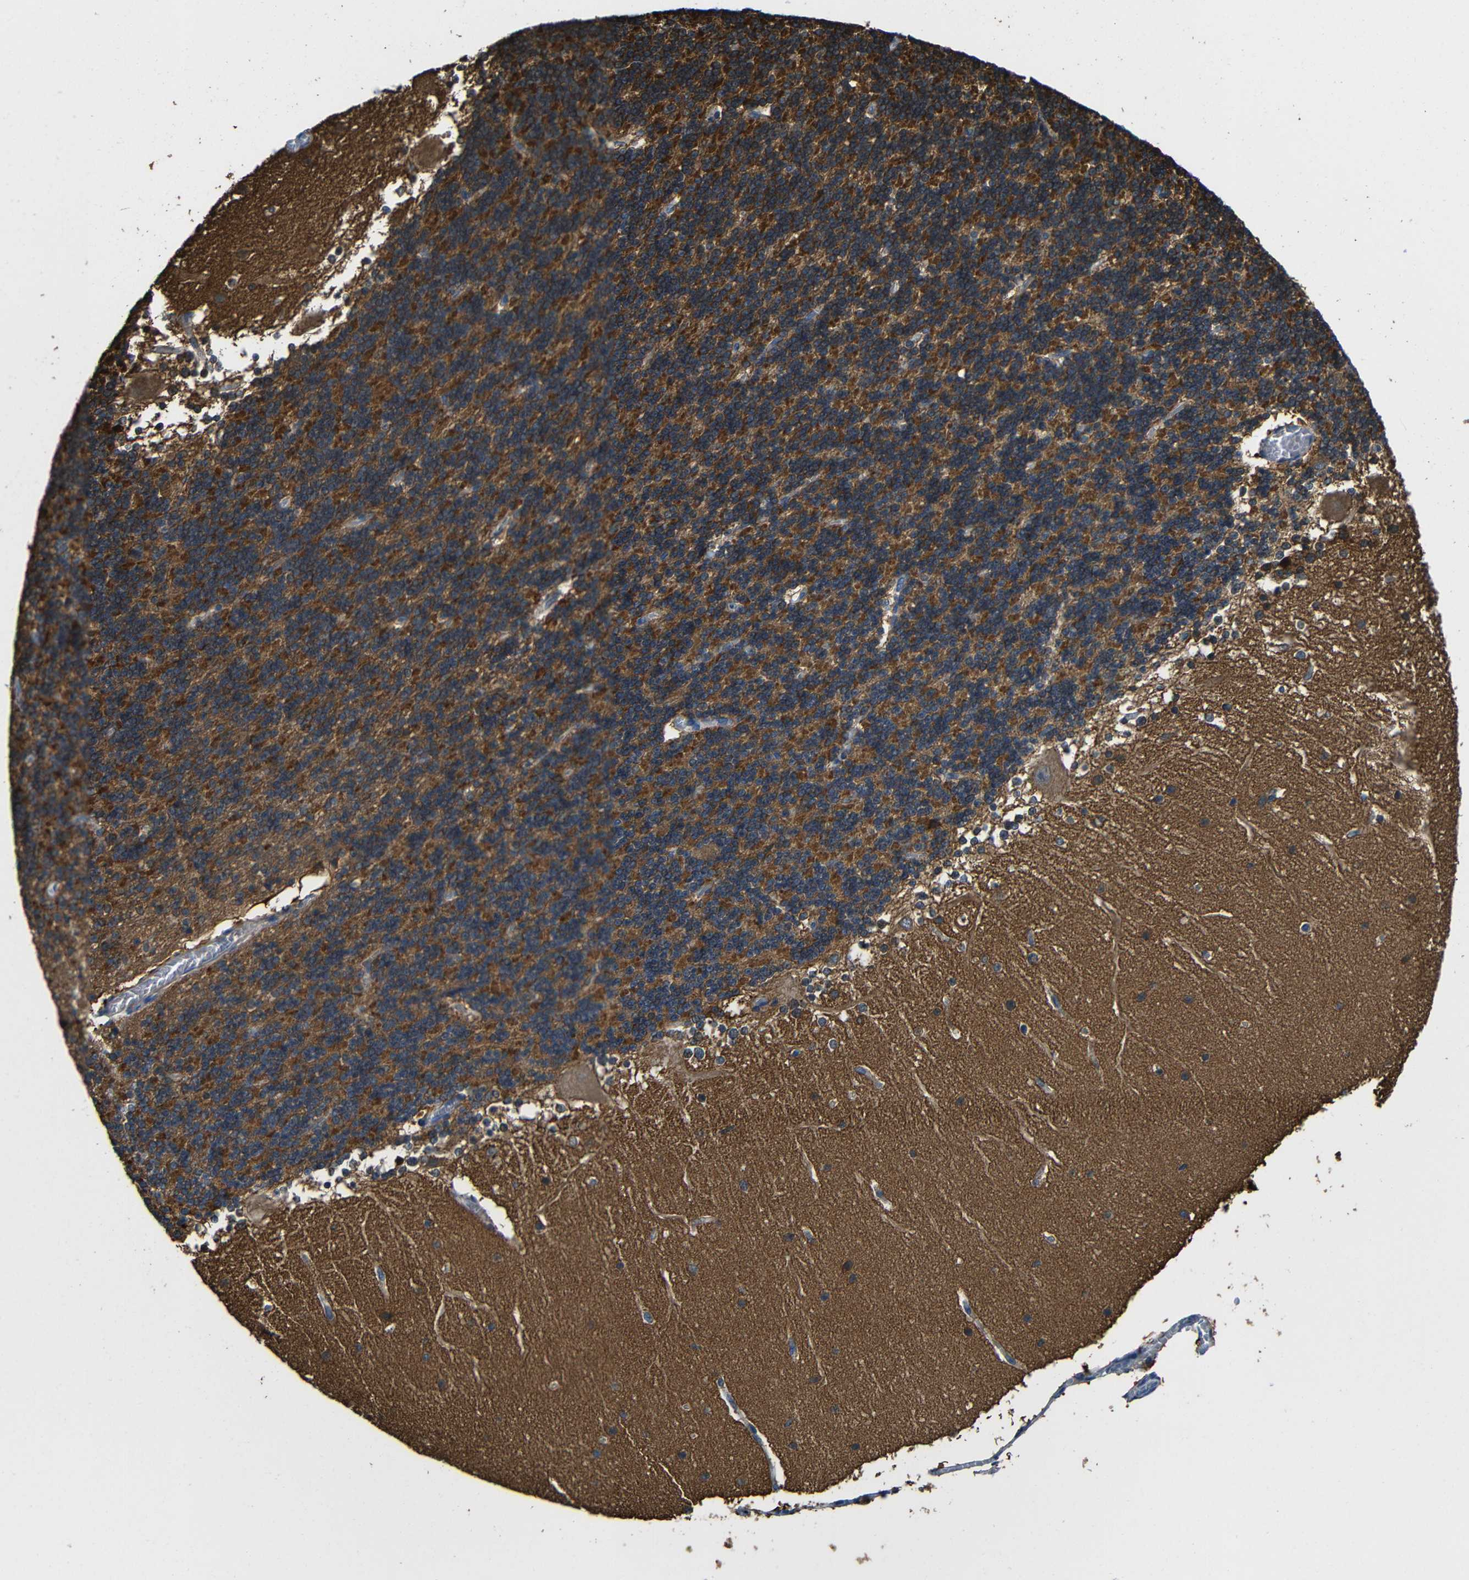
{"staining": {"intensity": "moderate", "quantity": "25%-75%", "location": "cytoplasmic/membranous"}, "tissue": "cerebellum", "cell_type": "Cells in granular layer", "image_type": "normal", "snomed": [{"axis": "morphology", "description": "Normal tissue, NOS"}, {"axis": "topography", "description": "Cerebellum"}], "caption": "A photomicrograph showing moderate cytoplasmic/membranous staining in about 25%-75% of cells in granular layer in normal cerebellum, as visualized by brown immunohistochemical staining.", "gene": "GDI1", "patient": {"sex": "female", "age": 19}}